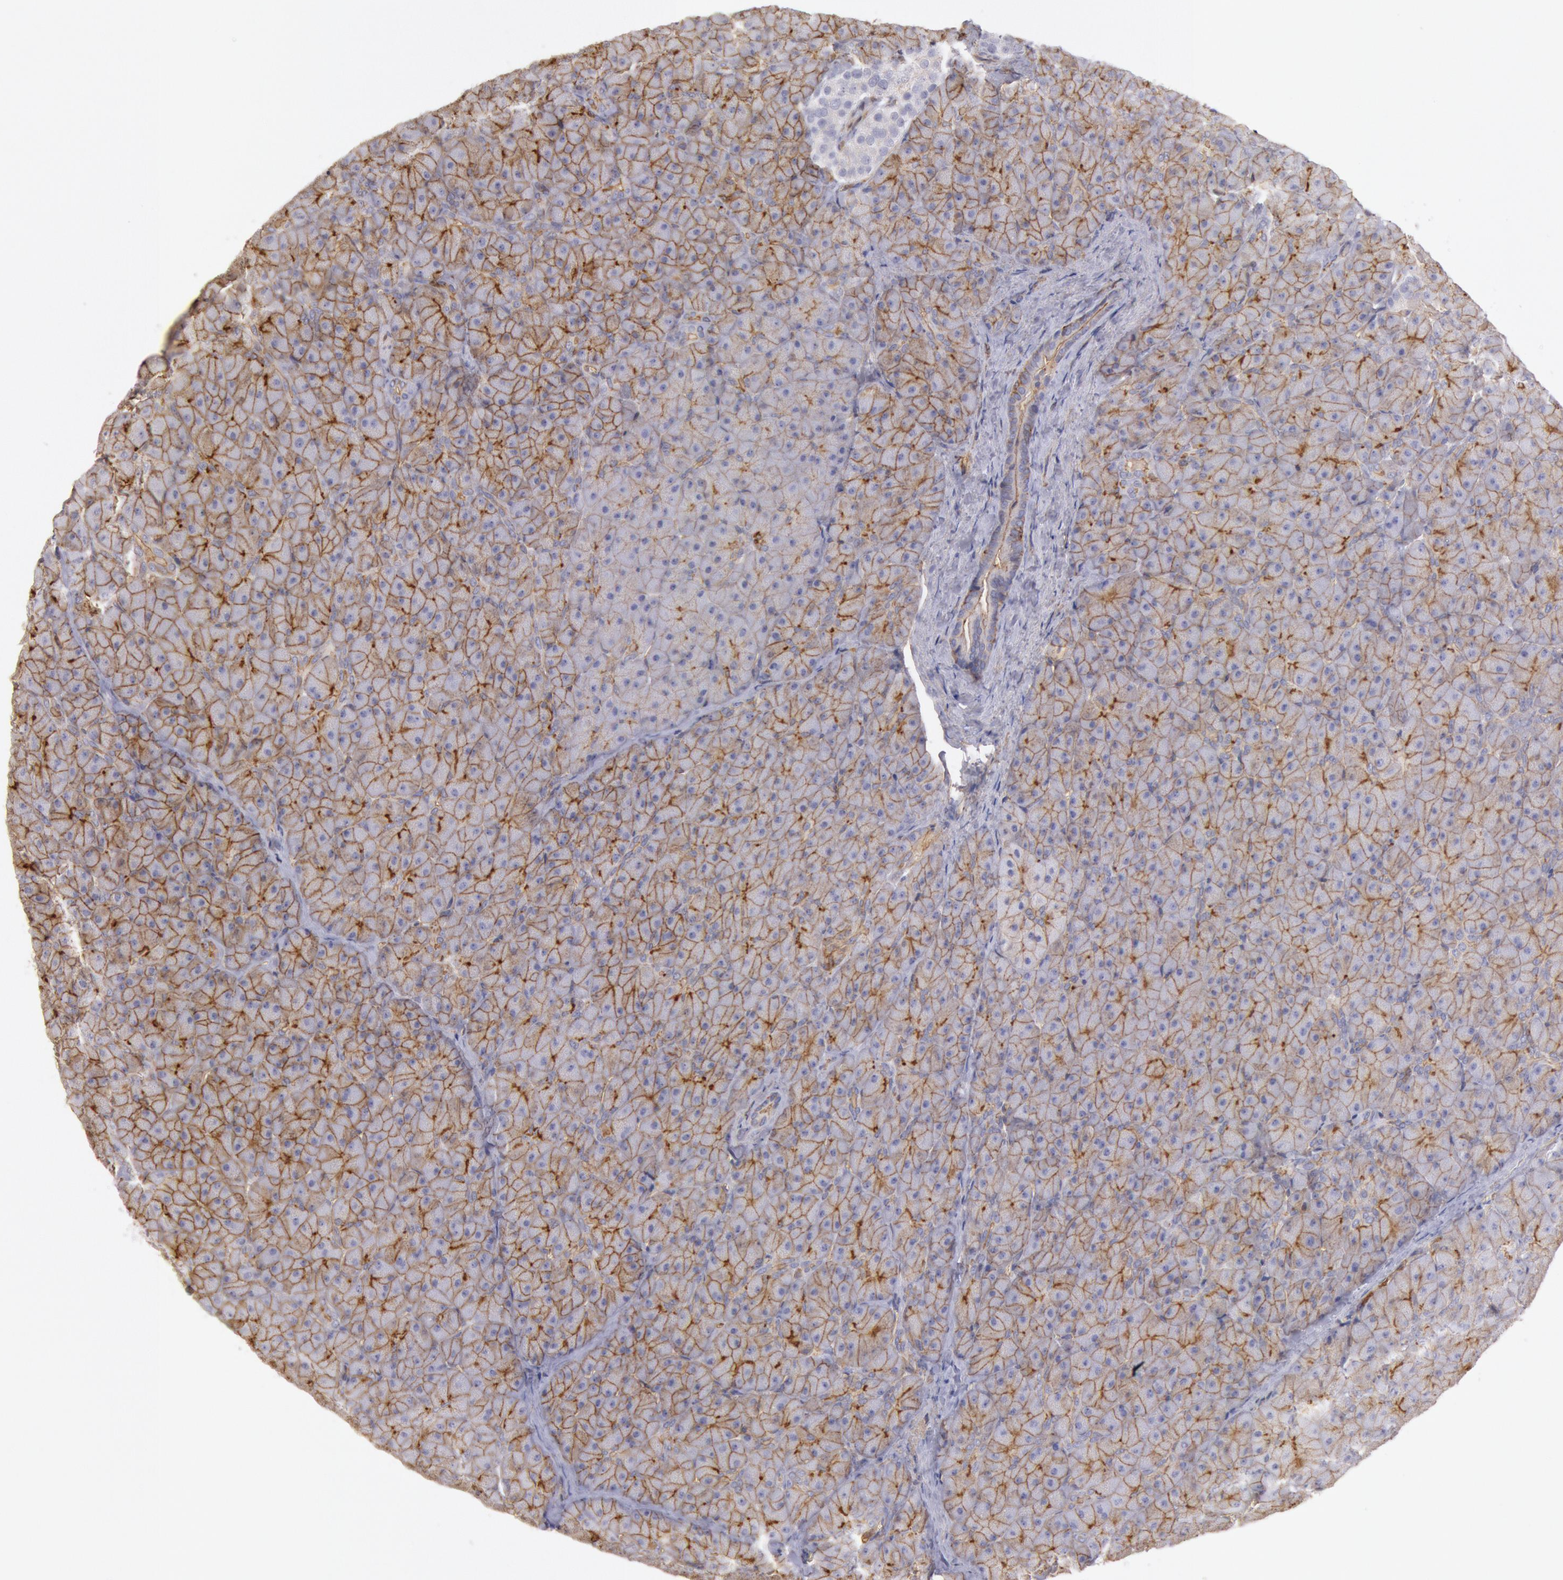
{"staining": {"intensity": "moderate", "quantity": ">75%", "location": "cytoplasmic/membranous"}, "tissue": "pancreas", "cell_type": "Exocrine glandular cells", "image_type": "normal", "snomed": [{"axis": "morphology", "description": "Normal tissue, NOS"}, {"axis": "topography", "description": "Pancreas"}], "caption": "Brown immunohistochemical staining in unremarkable pancreas displays moderate cytoplasmic/membranous positivity in about >75% of exocrine glandular cells.", "gene": "SNAP23", "patient": {"sex": "male", "age": 66}}